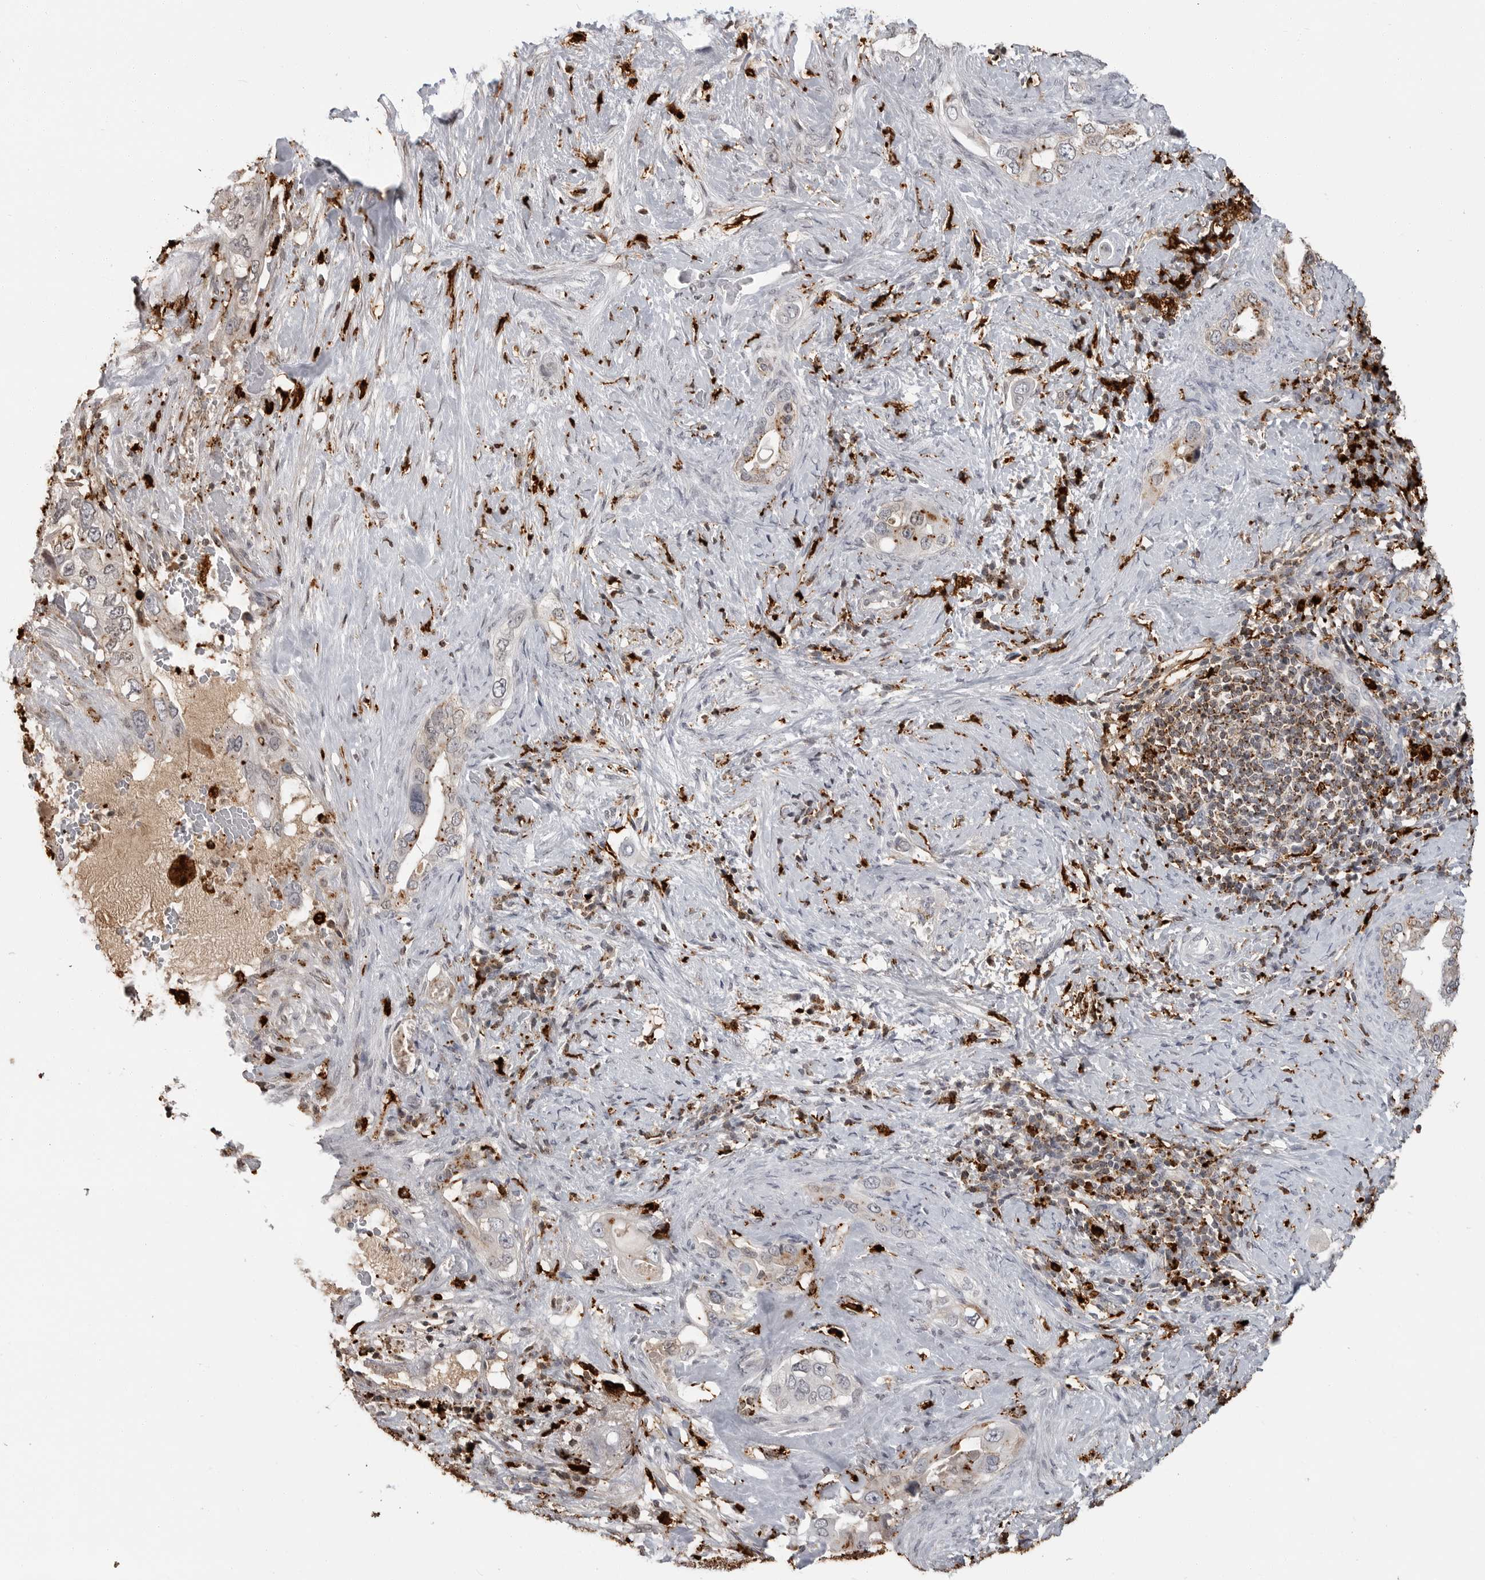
{"staining": {"intensity": "moderate", "quantity": "<25%", "location": "cytoplasmic/membranous"}, "tissue": "pancreatic cancer", "cell_type": "Tumor cells", "image_type": "cancer", "snomed": [{"axis": "morphology", "description": "Inflammation, NOS"}, {"axis": "morphology", "description": "Adenocarcinoma, NOS"}, {"axis": "topography", "description": "Pancreas"}], "caption": "An IHC histopathology image of neoplastic tissue is shown. Protein staining in brown labels moderate cytoplasmic/membranous positivity in pancreatic cancer (adenocarcinoma) within tumor cells.", "gene": "IFI30", "patient": {"sex": "female", "age": 56}}